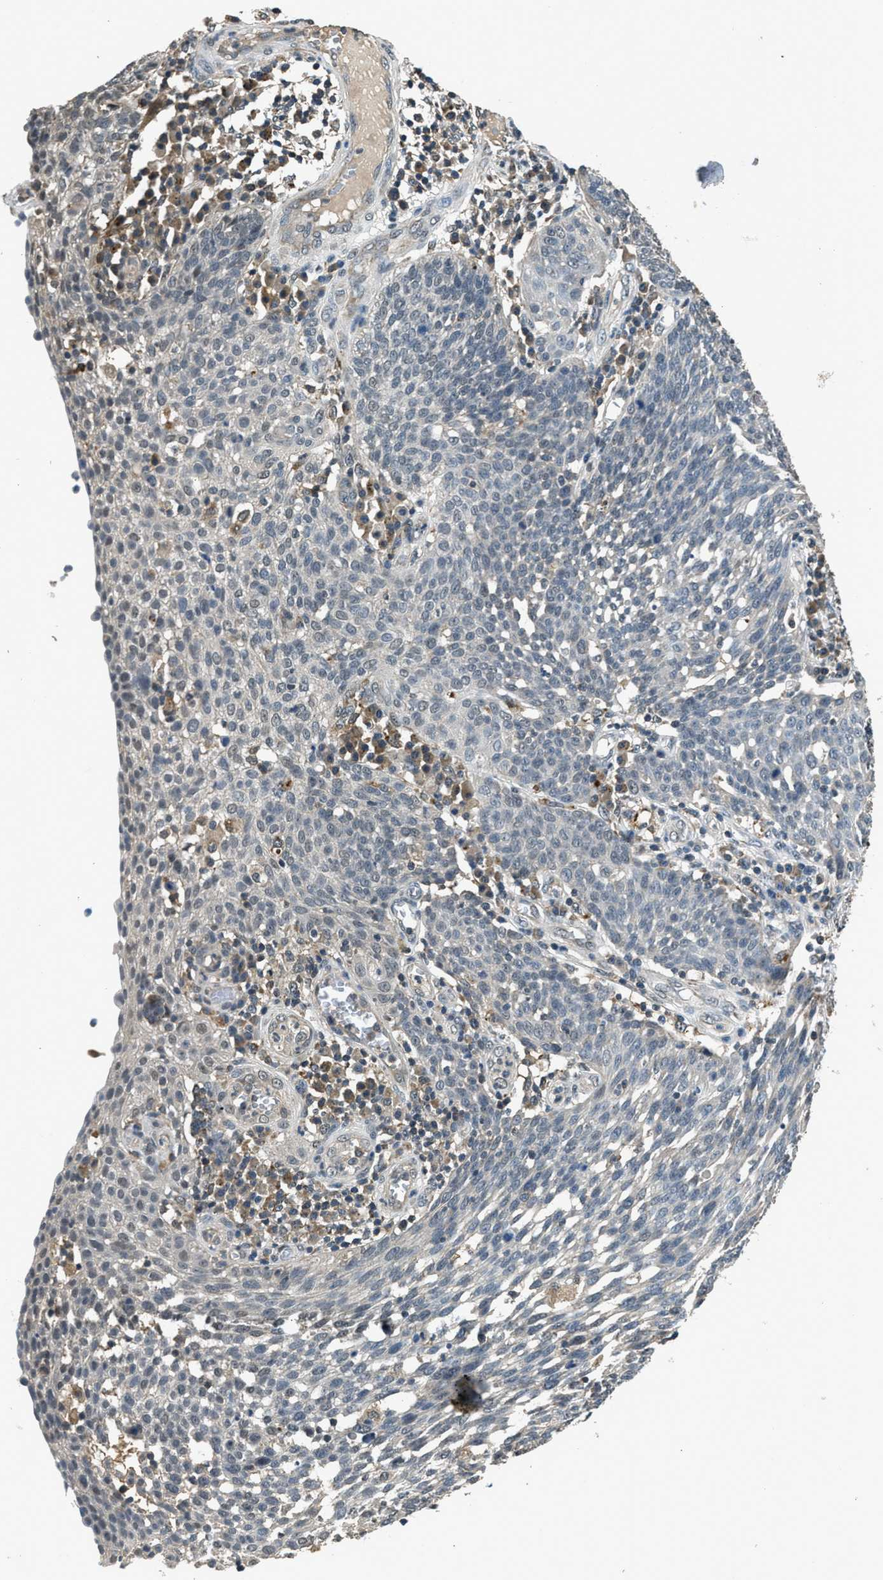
{"staining": {"intensity": "negative", "quantity": "none", "location": "none"}, "tissue": "cervical cancer", "cell_type": "Tumor cells", "image_type": "cancer", "snomed": [{"axis": "morphology", "description": "Squamous cell carcinoma, NOS"}, {"axis": "topography", "description": "Cervix"}], "caption": "IHC of cervical cancer demonstrates no positivity in tumor cells.", "gene": "SLC15A4", "patient": {"sex": "female", "age": 34}}